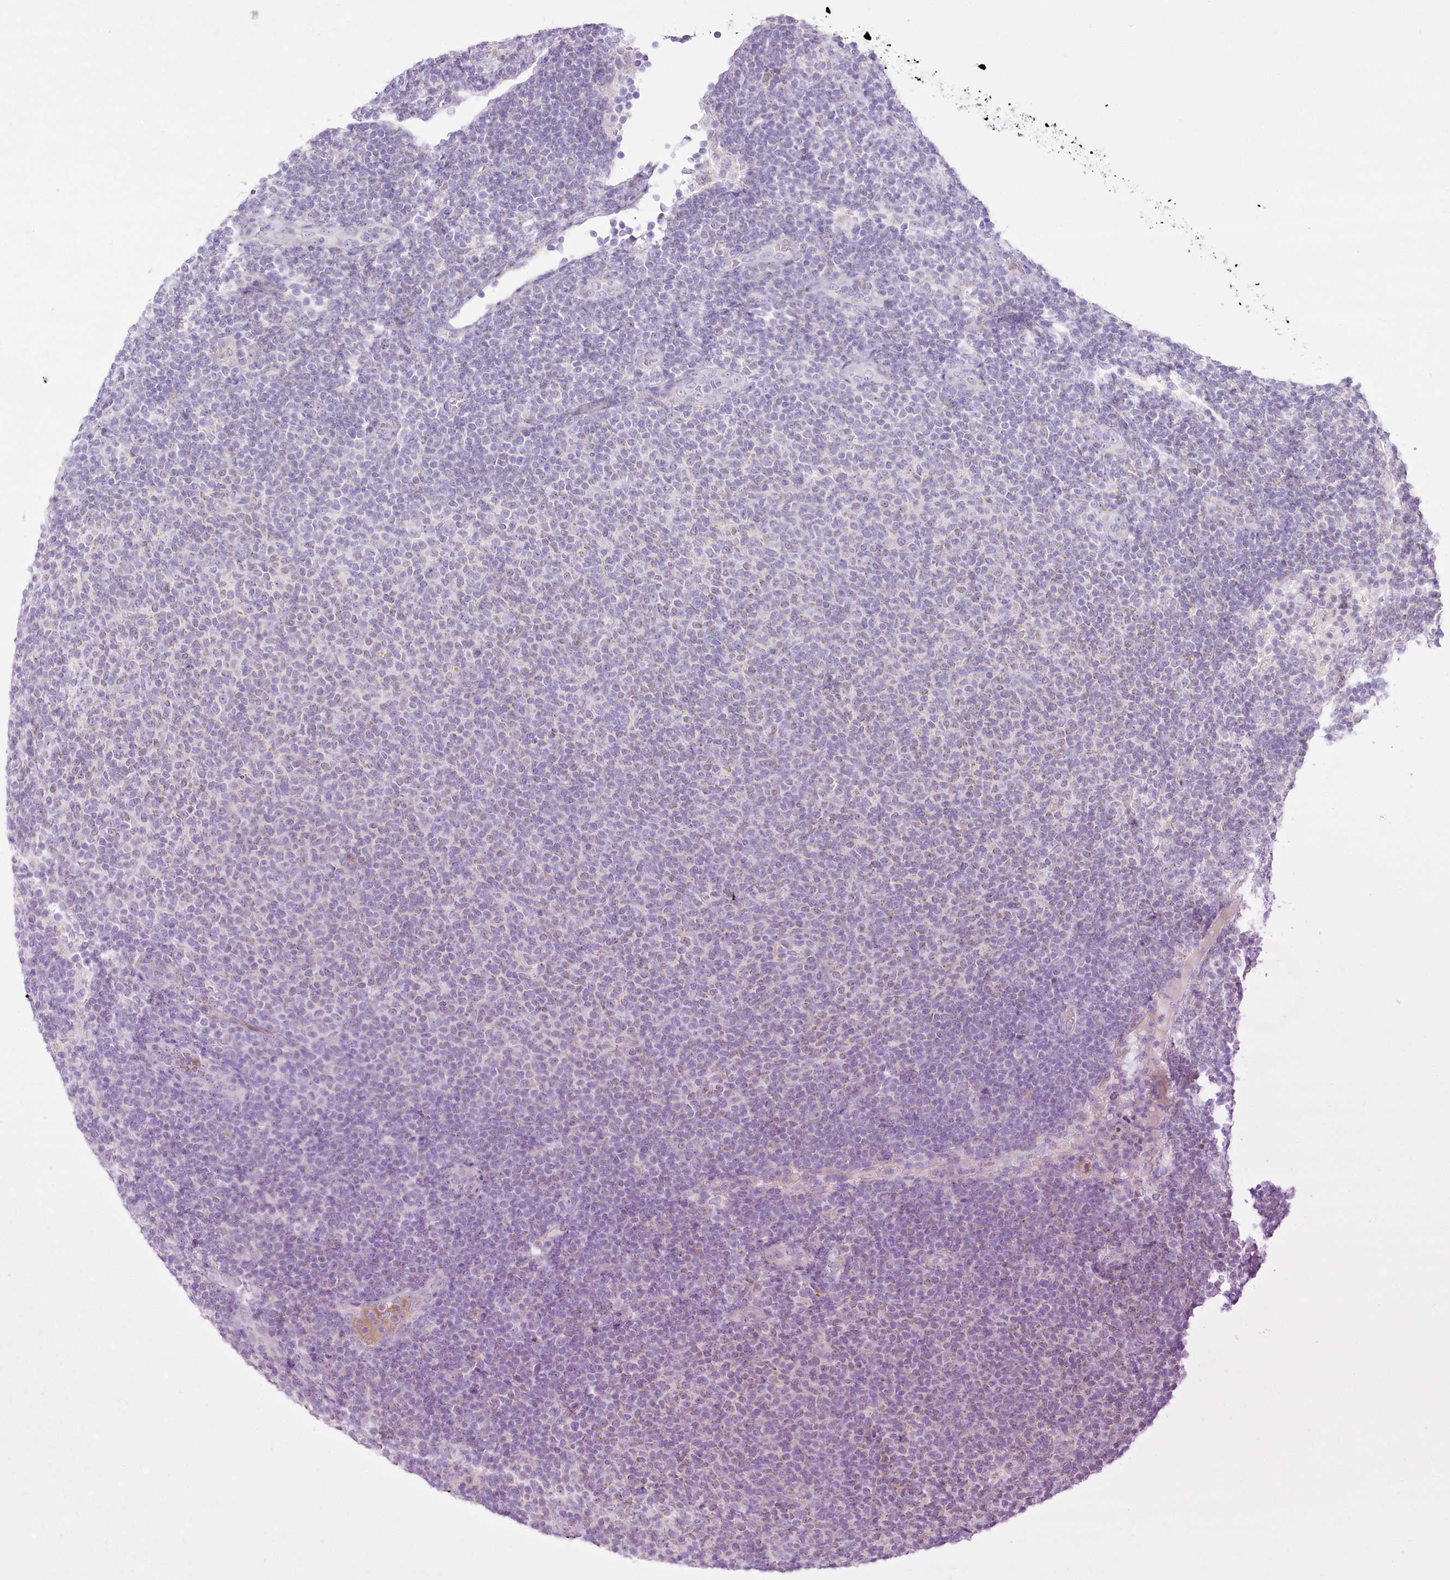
{"staining": {"intensity": "negative", "quantity": "none", "location": "none"}, "tissue": "lymphoma", "cell_type": "Tumor cells", "image_type": "cancer", "snomed": [{"axis": "morphology", "description": "Malignant lymphoma, non-Hodgkin's type, Low grade"}, {"axis": "topography", "description": "Lymph node"}], "caption": "This is a image of immunohistochemistry staining of malignant lymphoma, non-Hodgkin's type (low-grade), which shows no staining in tumor cells. (IHC, brightfield microscopy, high magnification).", "gene": "CCDC30", "patient": {"sex": "male", "age": 66}}